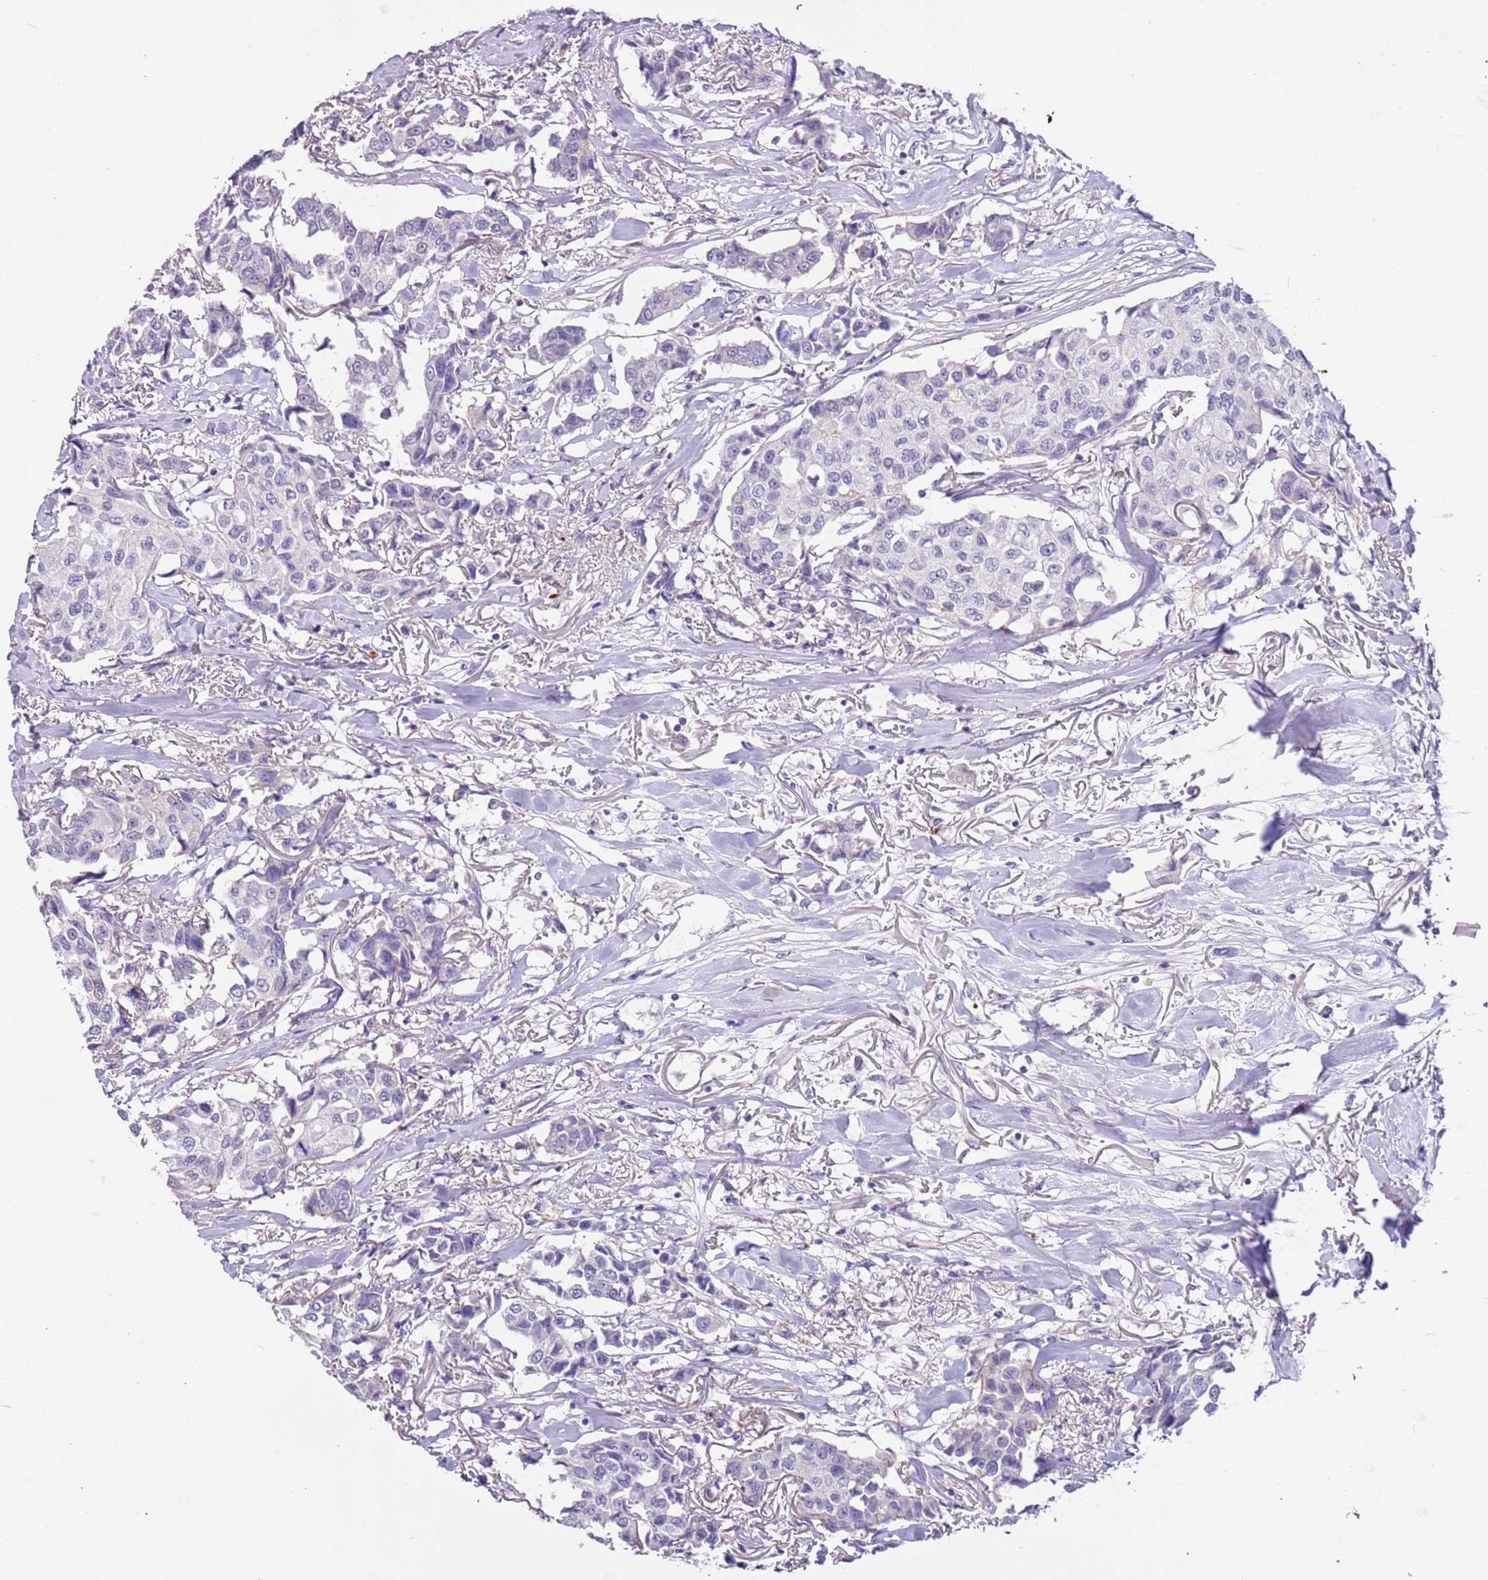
{"staining": {"intensity": "negative", "quantity": "none", "location": "none"}, "tissue": "breast cancer", "cell_type": "Tumor cells", "image_type": "cancer", "snomed": [{"axis": "morphology", "description": "Duct carcinoma"}, {"axis": "topography", "description": "Breast"}], "caption": "Immunohistochemistry (IHC) histopathology image of neoplastic tissue: human breast invasive ductal carcinoma stained with DAB (3,3'-diaminobenzidine) reveals no significant protein staining in tumor cells.", "gene": "PCGF2", "patient": {"sex": "female", "age": 80}}